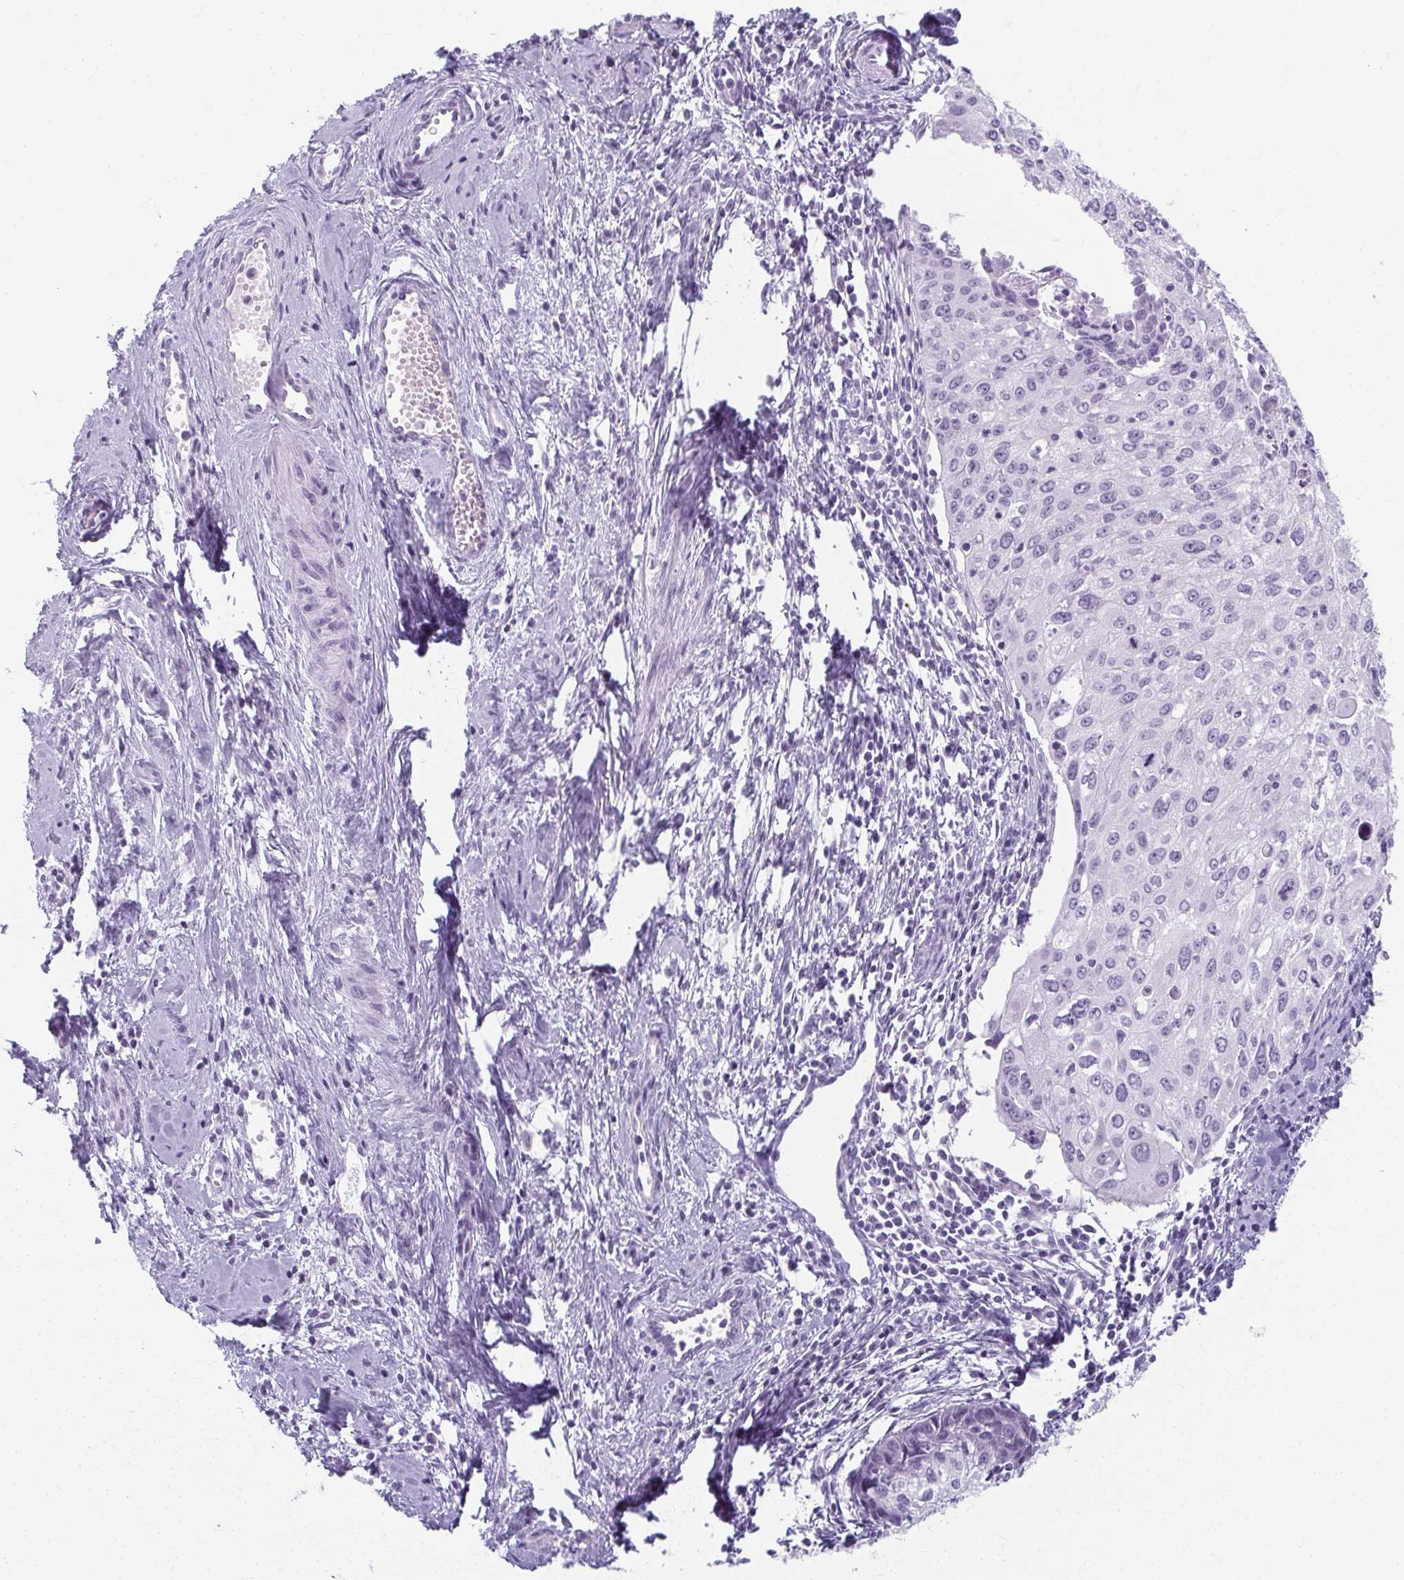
{"staining": {"intensity": "negative", "quantity": "none", "location": "none"}, "tissue": "cervical cancer", "cell_type": "Tumor cells", "image_type": "cancer", "snomed": [{"axis": "morphology", "description": "Squamous cell carcinoma, NOS"}, {"axis": "topography", "description": "Cervix"}], "caption": "Immunohistochemistry (IHC) image of cervical cancer (squamous cell carcinoma) stained for a protein (brown), which exhibits no staining in tumor cells. (DAB (3,3'-diaminobenzidine) immunohistochemistry, high magnification).", "gene": "MOBP", "patient": {"sex": "female", "age": 50}}